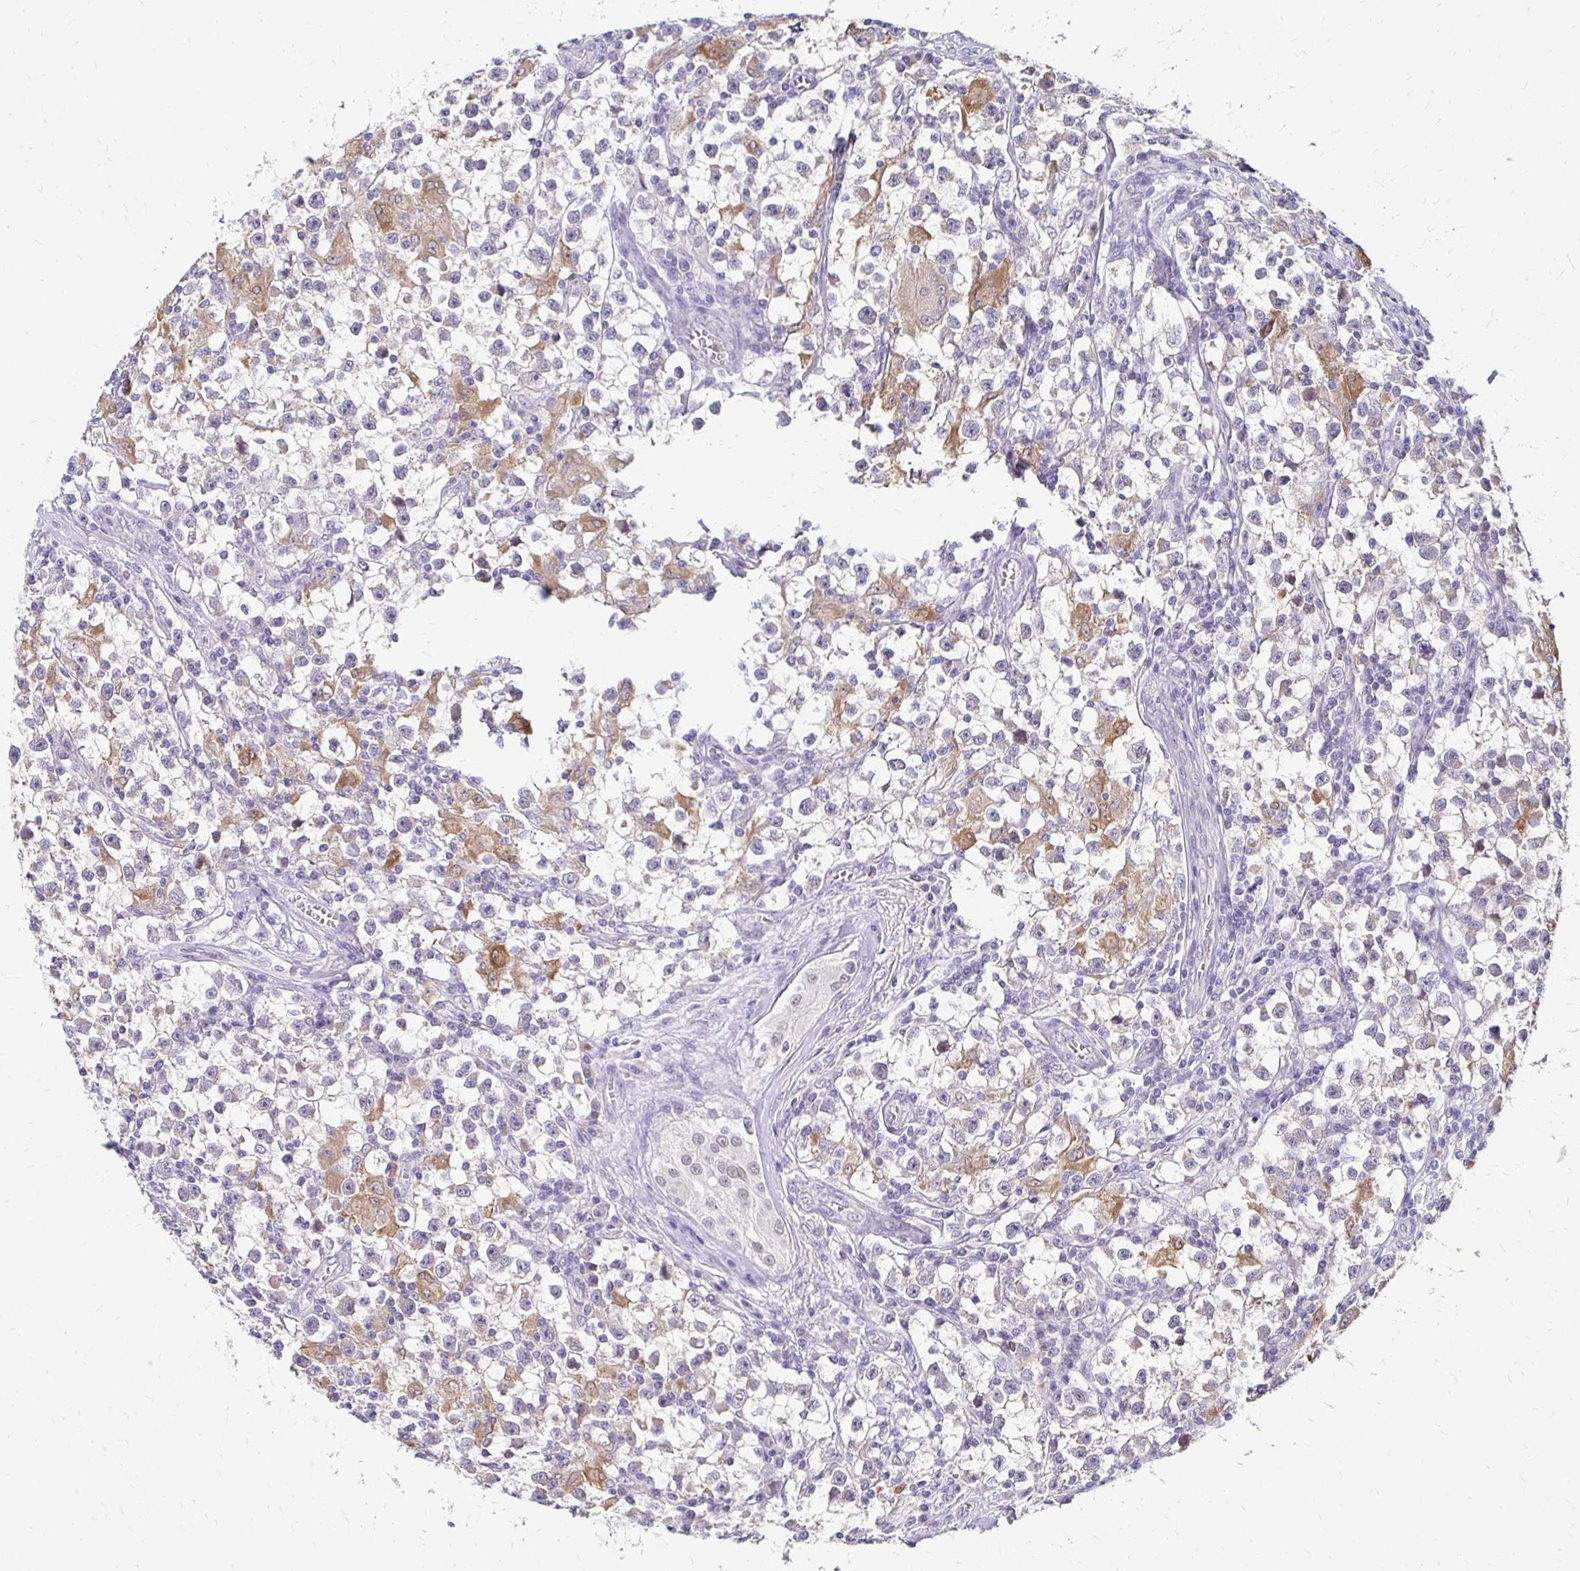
{"staining": {"intensity": "negative", "quantity": "none", "location": "none"}, "tissue": "testis cancer", "cell_type": "Tumor cells", "image_type": "cancer", "snomed": [{"axis": "morphology", "description": "Seminoma, NOS"}, {"axis": "topography", "description": "Testis"}], "caption": "Protein analysis of seminoma (testis) displays no significant staining in tumor cells.", "gene": "PADI2", "patient": {"sex": "male", "age": 31}}